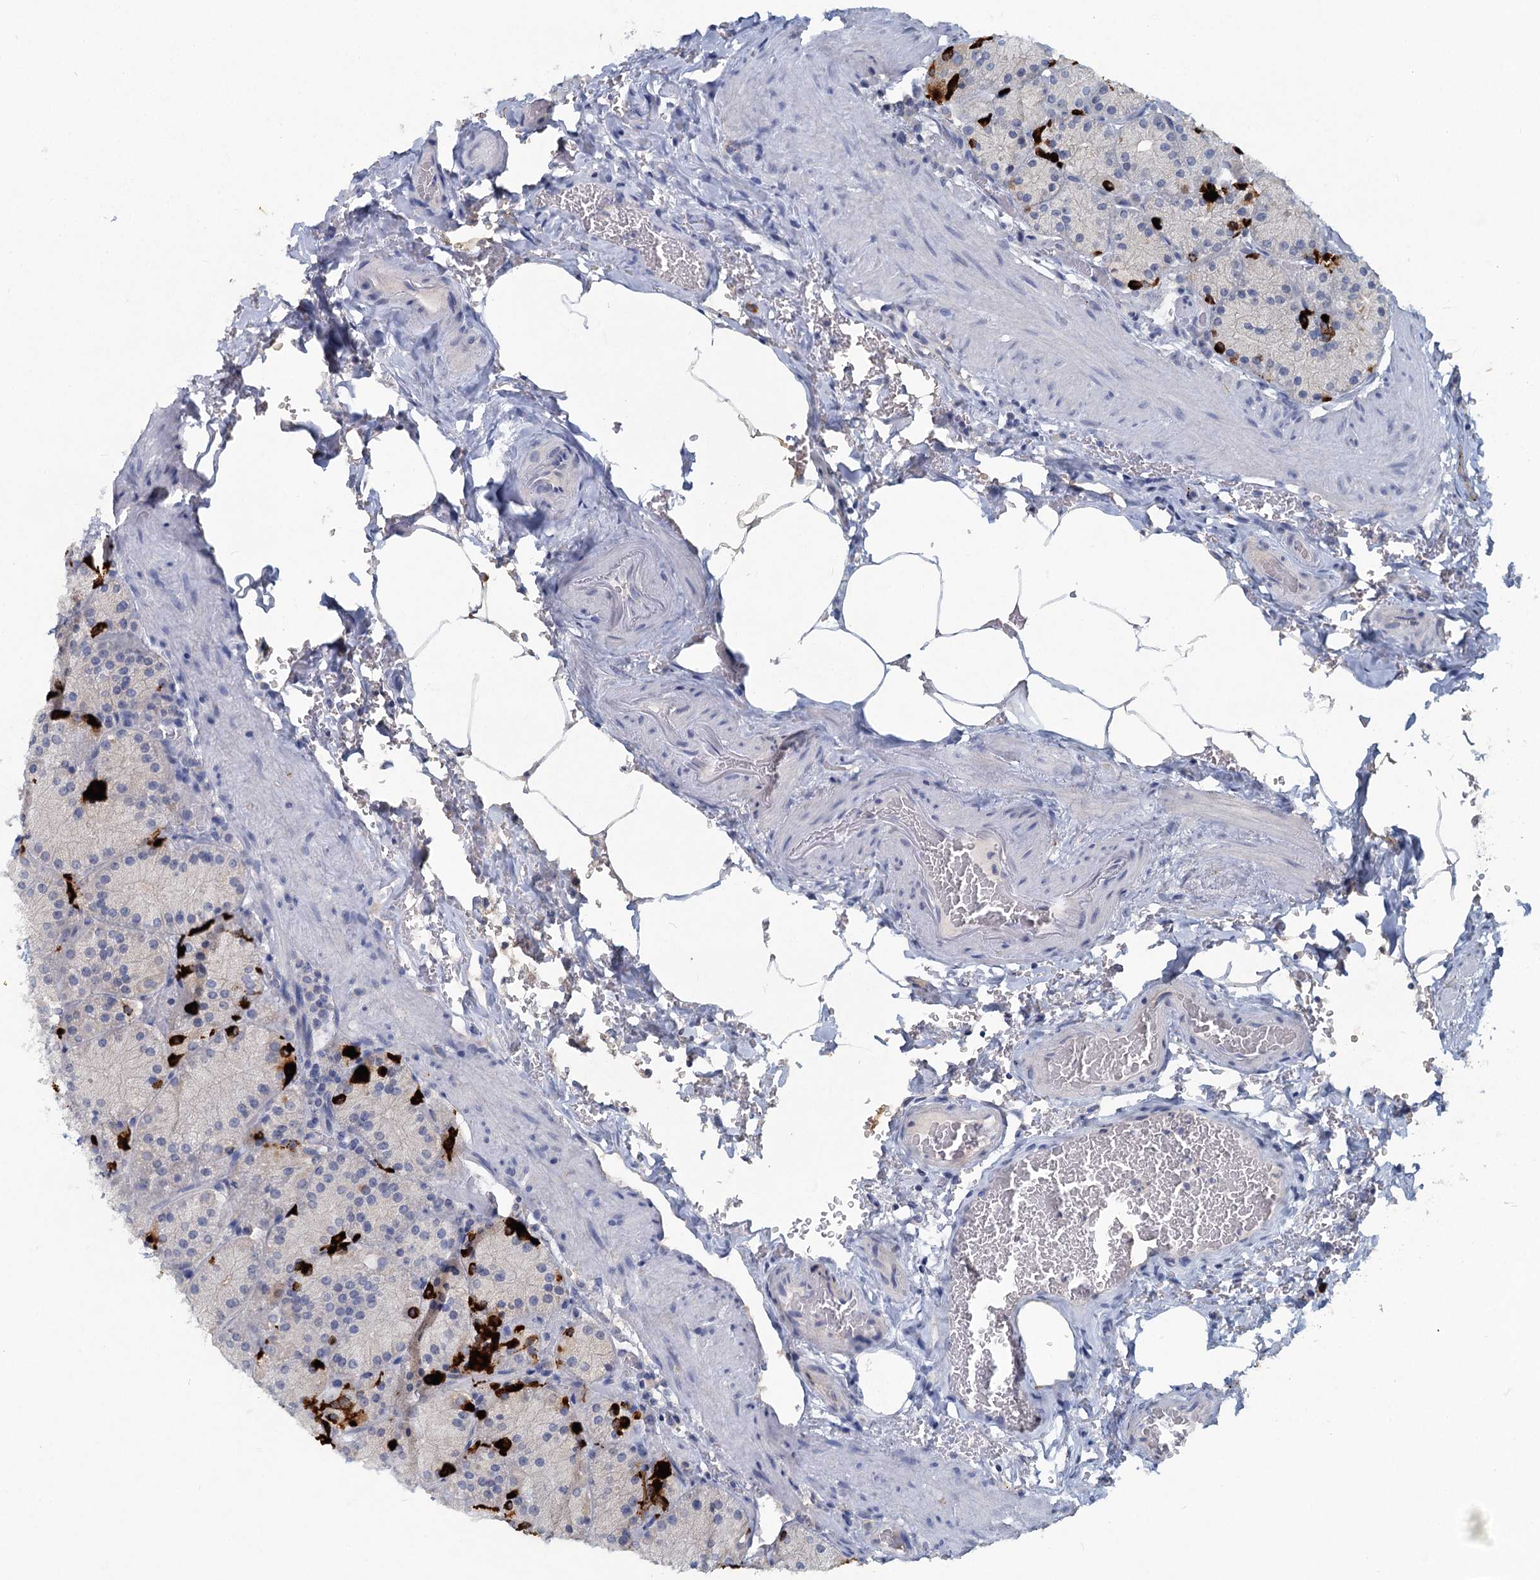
{"staining": {"intensity": "strong", "quantity": "<25%", "location": "cytoplasmic/membranous"}, "tissue": "stomach", "cell_type": "Glandular cells", "image_type": "normal", "snomed": [{"axis": "morphology", "description": "Normal tissue, NOS"}, {"axis": "topography", "description": "Stomach, upper"}, {"axis": "topography", "description": "Stomach, lower"}], "caption": "The immunohistochemical stain shows strong cytoplasmic/membranous expression in glandular cells of unremarkable stomach. The staining is performed using DAB brown chromogen to label protein expression. The nuclei are counter-stained blue using hematoxylin.", "gene": "CHGA", "patient": {"sex": "male", "age": 80}}